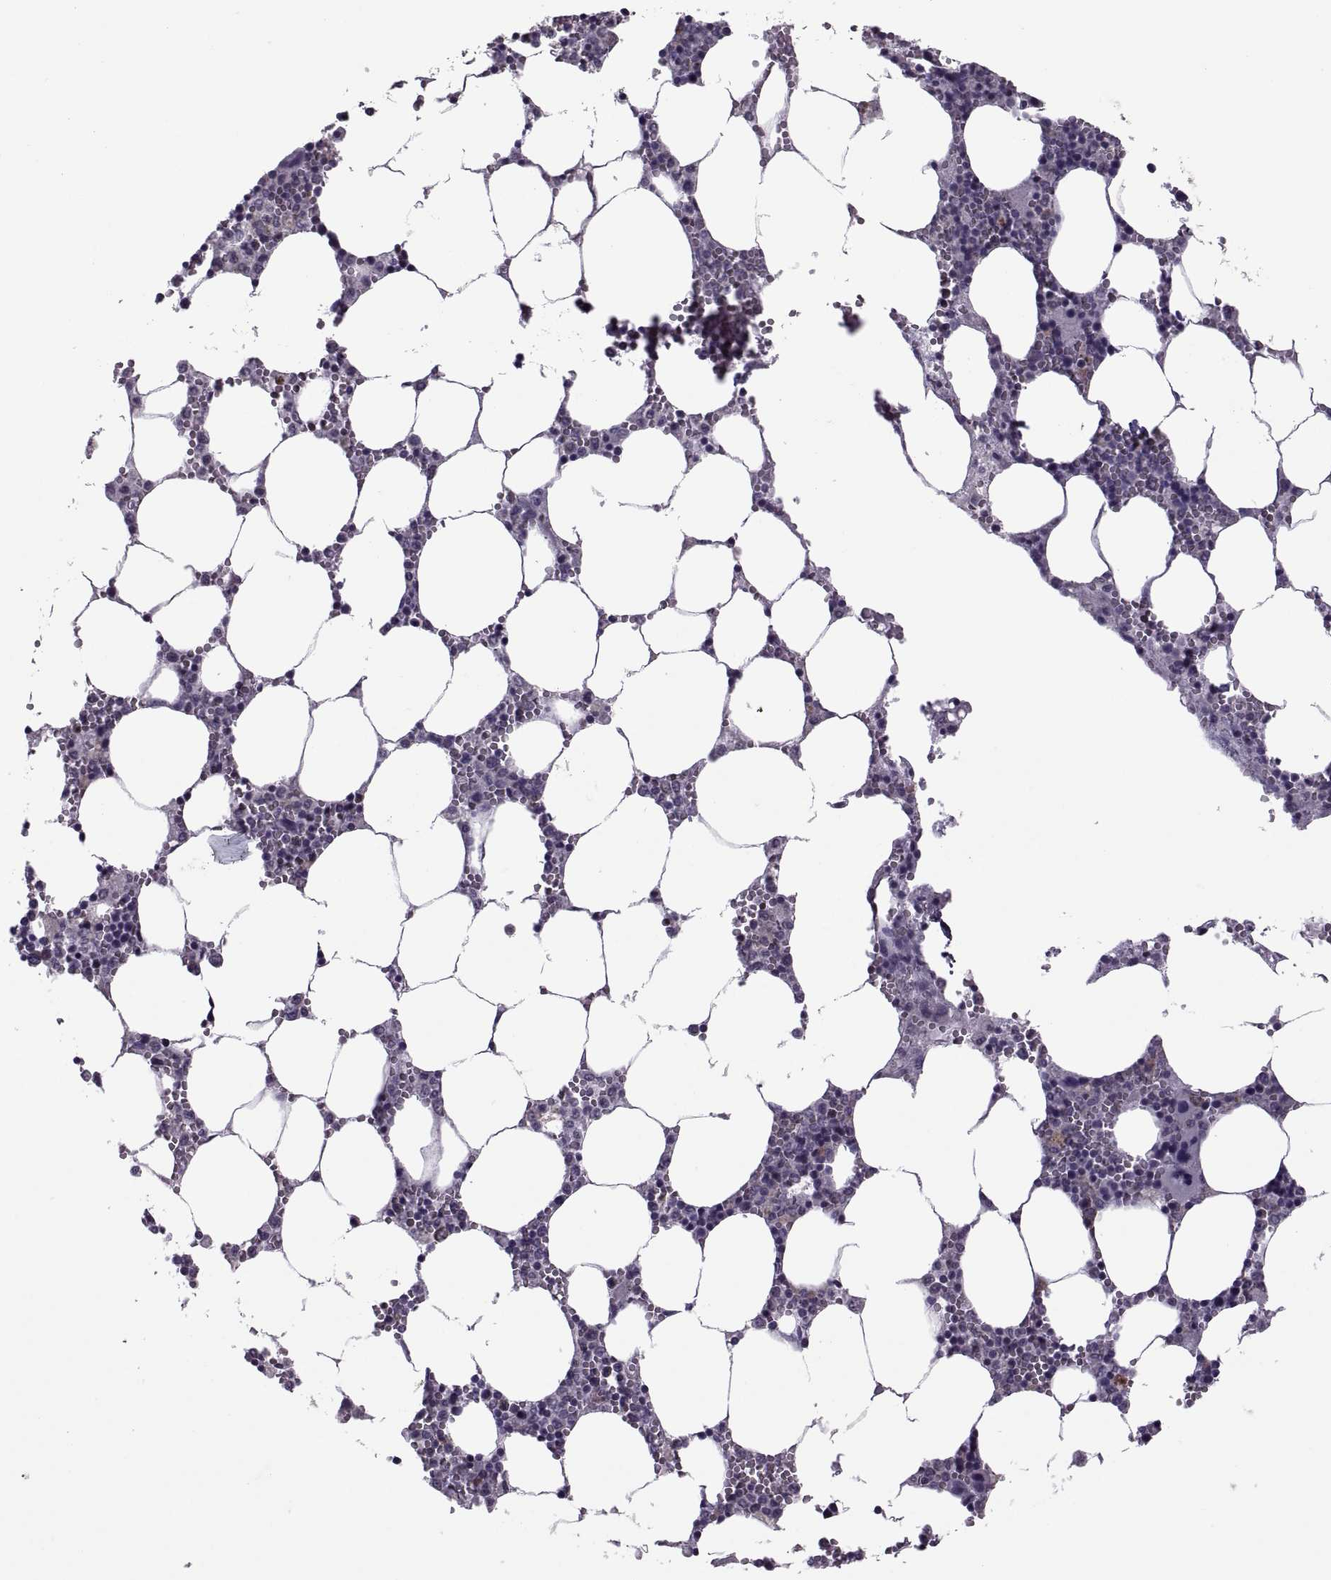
{"staining": {"intensity": "moderate", "quantity": "<25%", "location": "cytoplasmic/membranous"}, "tissue": "bone marrow", "cell_type": "Hematopoietic cells", "image_type": "normal", "snomed": [{"axis": "morphology", "description": "Normal tissue, NOS"}, {"axis": "topography", "description": "Bone marrow"}], "caption": "The histopathology image demonstrates immunohistochemical staining of normal bone marrow. There is moderate cytoplasmic/membranous staining is identified in about <25% of hematopoietic cells.", "gene": "PABPC1", "patient": {"sex": "female", "age": 64}}